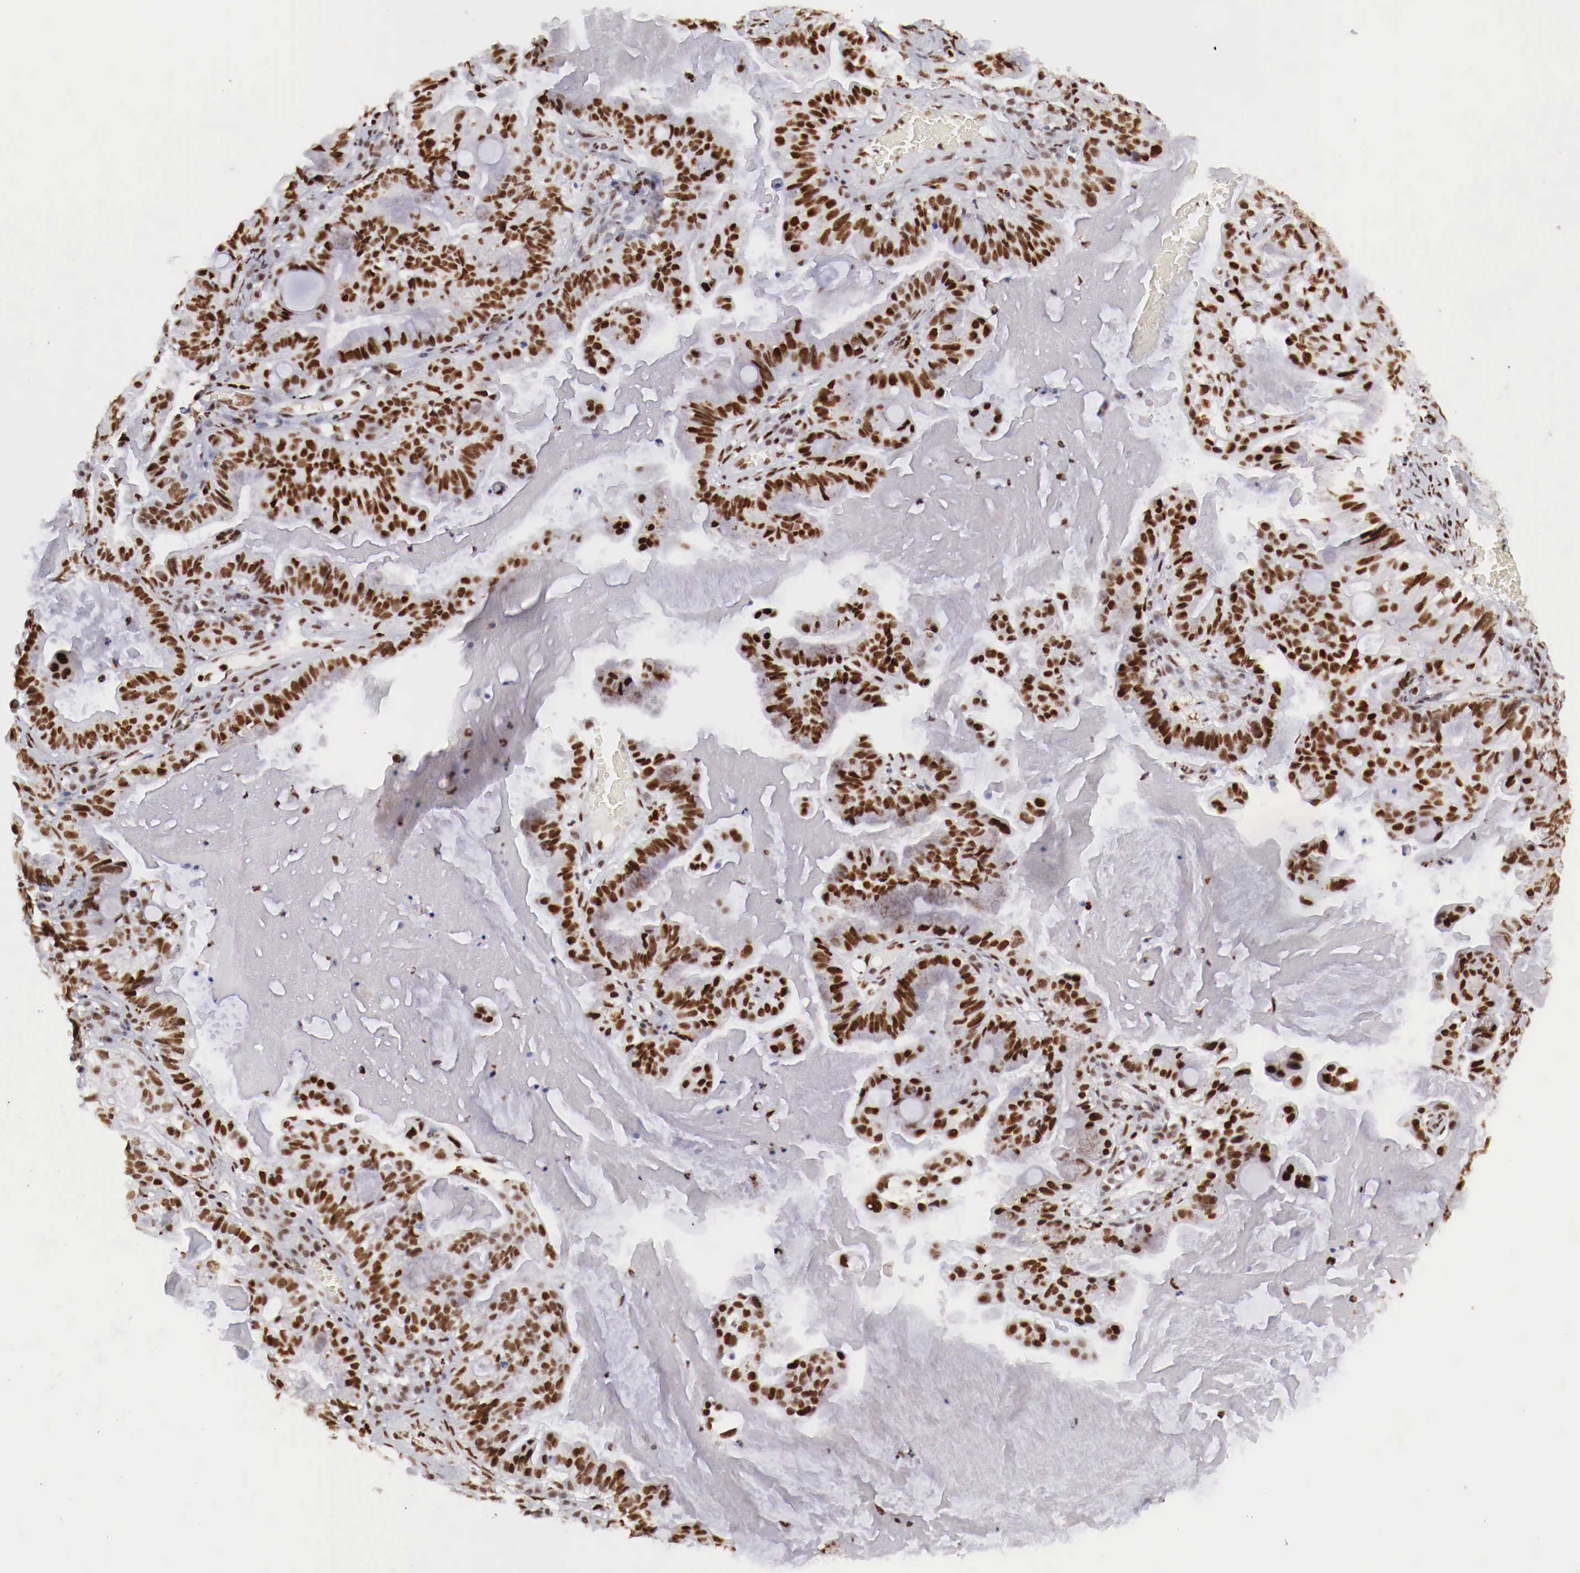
{"staining": {"intensity": "strong", "quantity": ">75%", "location": "nuclear"}, "tissue": "cervical cancer", "cell_type": "Tumor cells", "image_type": "cancer", "snomed": [{"axis": "morphology", "description": "Adenocarcinoma, NOS"}, {"axis": "topography", "description": "Cervix"}], "caption": "This is an image of immunohistochemistry staining of cervical adenocarcinoma, which shows strong expression in the nuclear of tumor cells.", "gene": "MAX", "patient": {"sex": "female", "age": 41}}